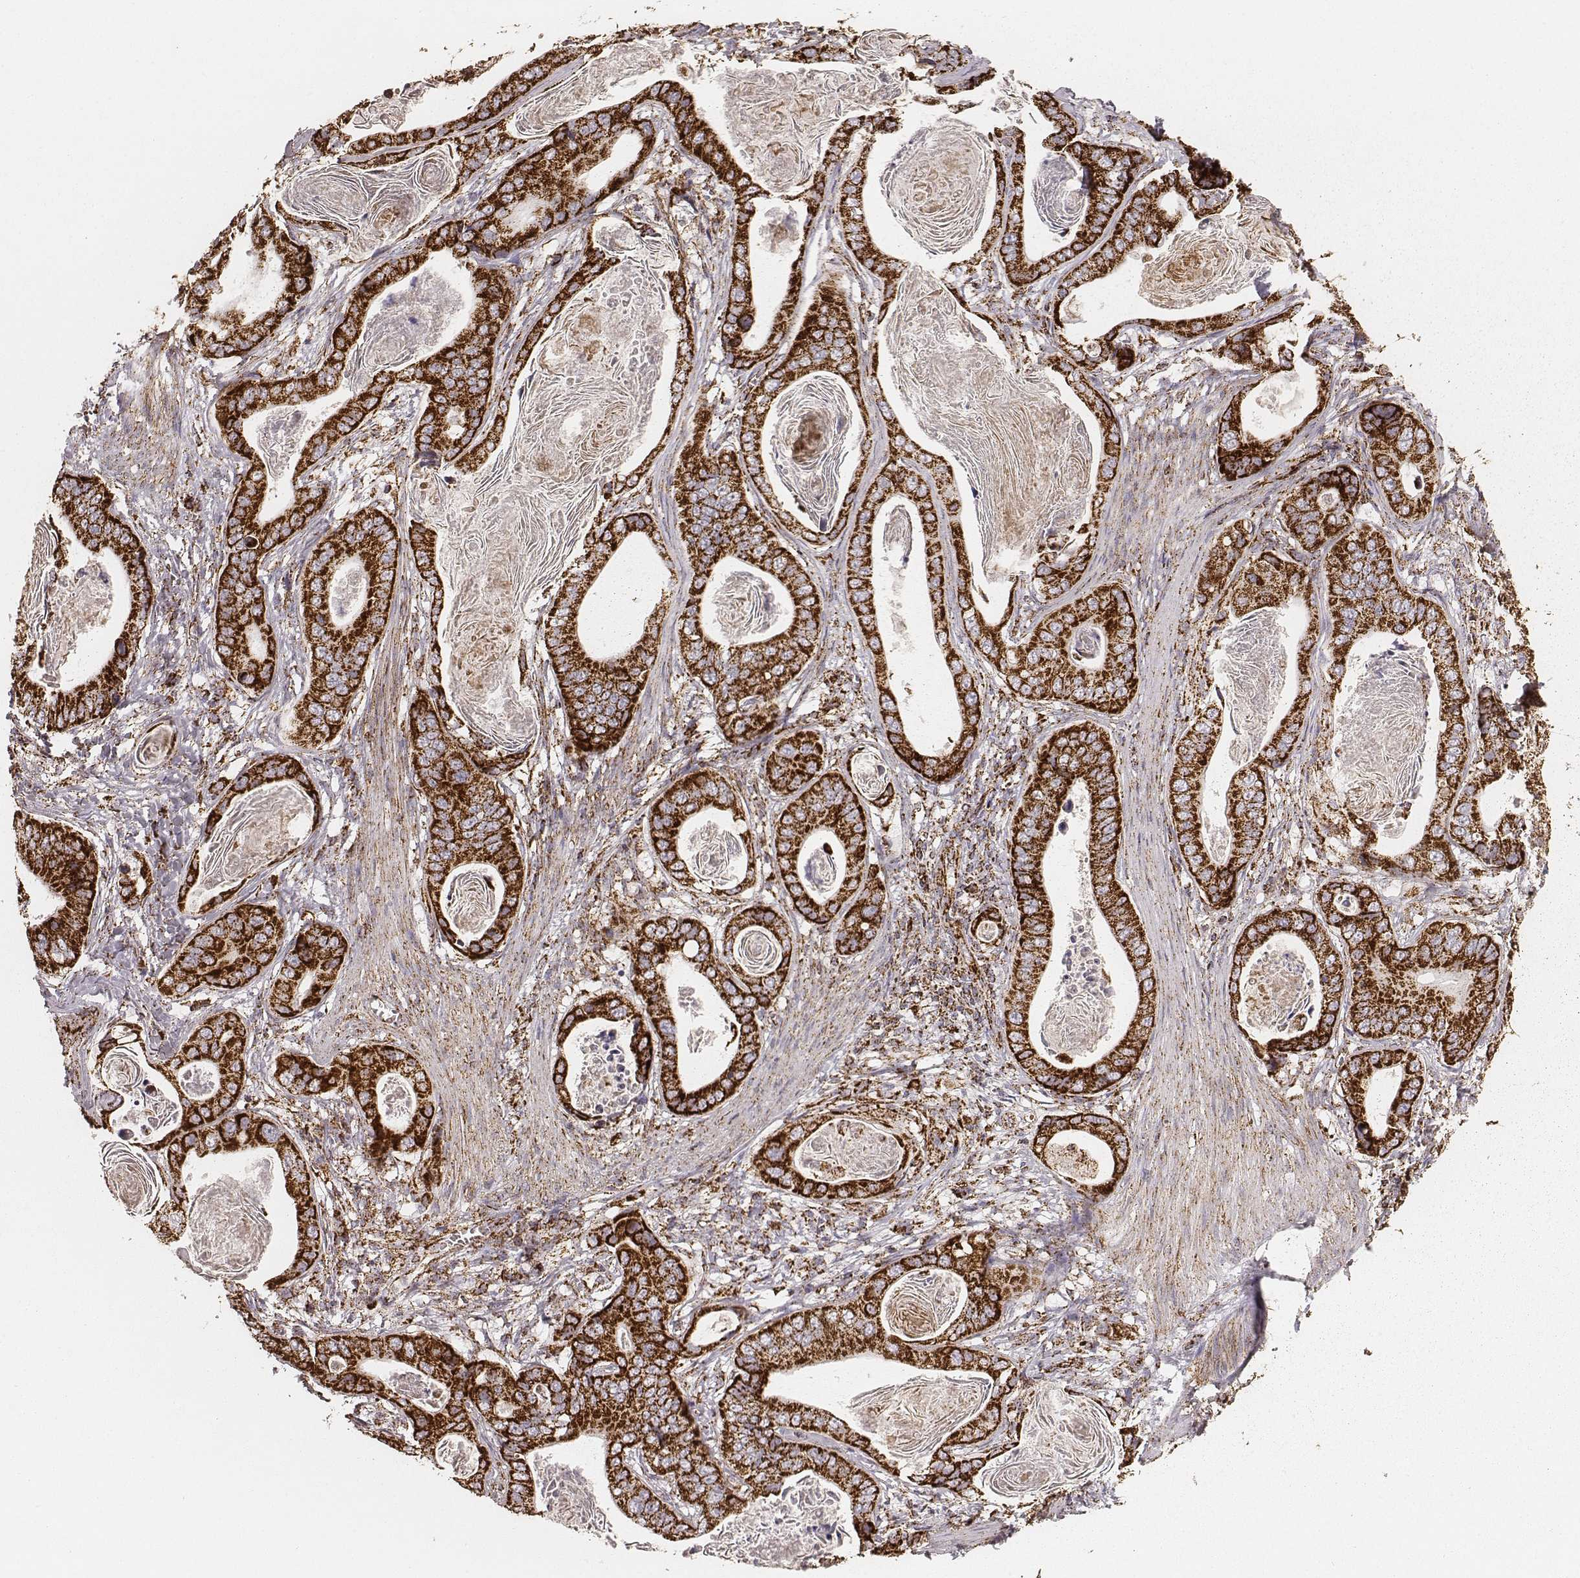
{"staining": {"intensity": "strong", "quantity": ">75%", "location": "cytoplasmic/membranous"}, "tissue": "stomach cancer", "cell_type": "Tumor cells", "image_type": "cancer", "snomed": [{"axis": "morphology", "description": "Adenocarcinoma, NOS"}, {"axis": "topography", "description": "Stomach"}], "caption": "The micrograph exhibits staining of stomach cancer (adenocarcinoma), revealing strong cytoplasmic/membranous protein staining (brown color) within tumor cells. Nuclei are stained in blue.", "gene": "TUFM", "patient": {"sex": "male", "age": 84}}